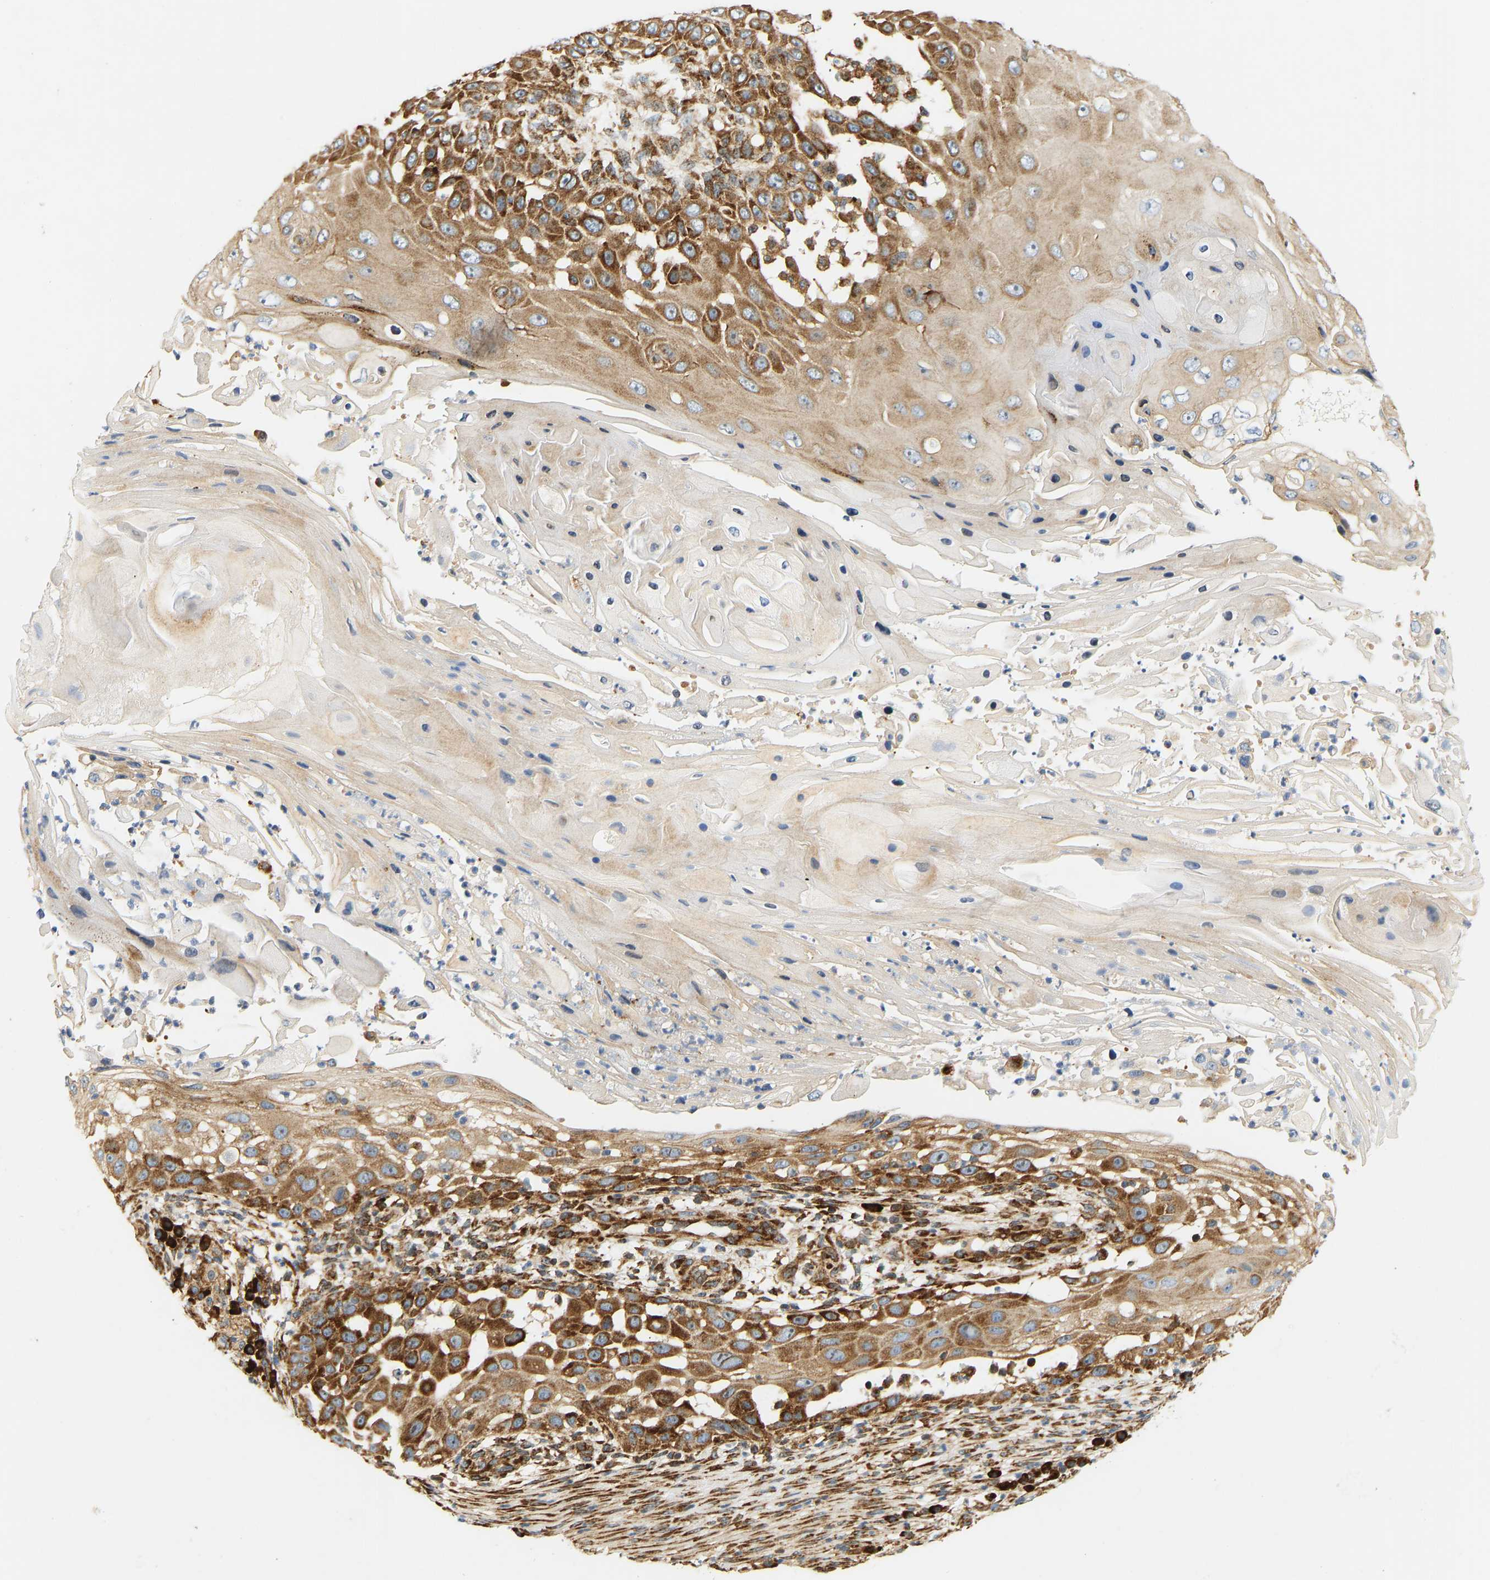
{"staining": {"intensity": "strong", "quantity": ">75%", "location": "cytoplasmic/membranous"}, "tissue": "skin cancer", "cell_type": "Tumor cells", "image_type": "cancer", "snomed": [{"axis": "morphology", "description": "Squamous cell carcinoma, NOS"}, {"axis": "topography", "description": "Skin"}], "caption": "The histopathology image demonstrates immunohistochemical staining of skin cancer (squamous cell carcinoma). There is strong cytoplasmic/membranous expression is identified in about >75% of tumor cells.", "gene": "RPS14", "patient": {"sex": "female", "age": 44}}